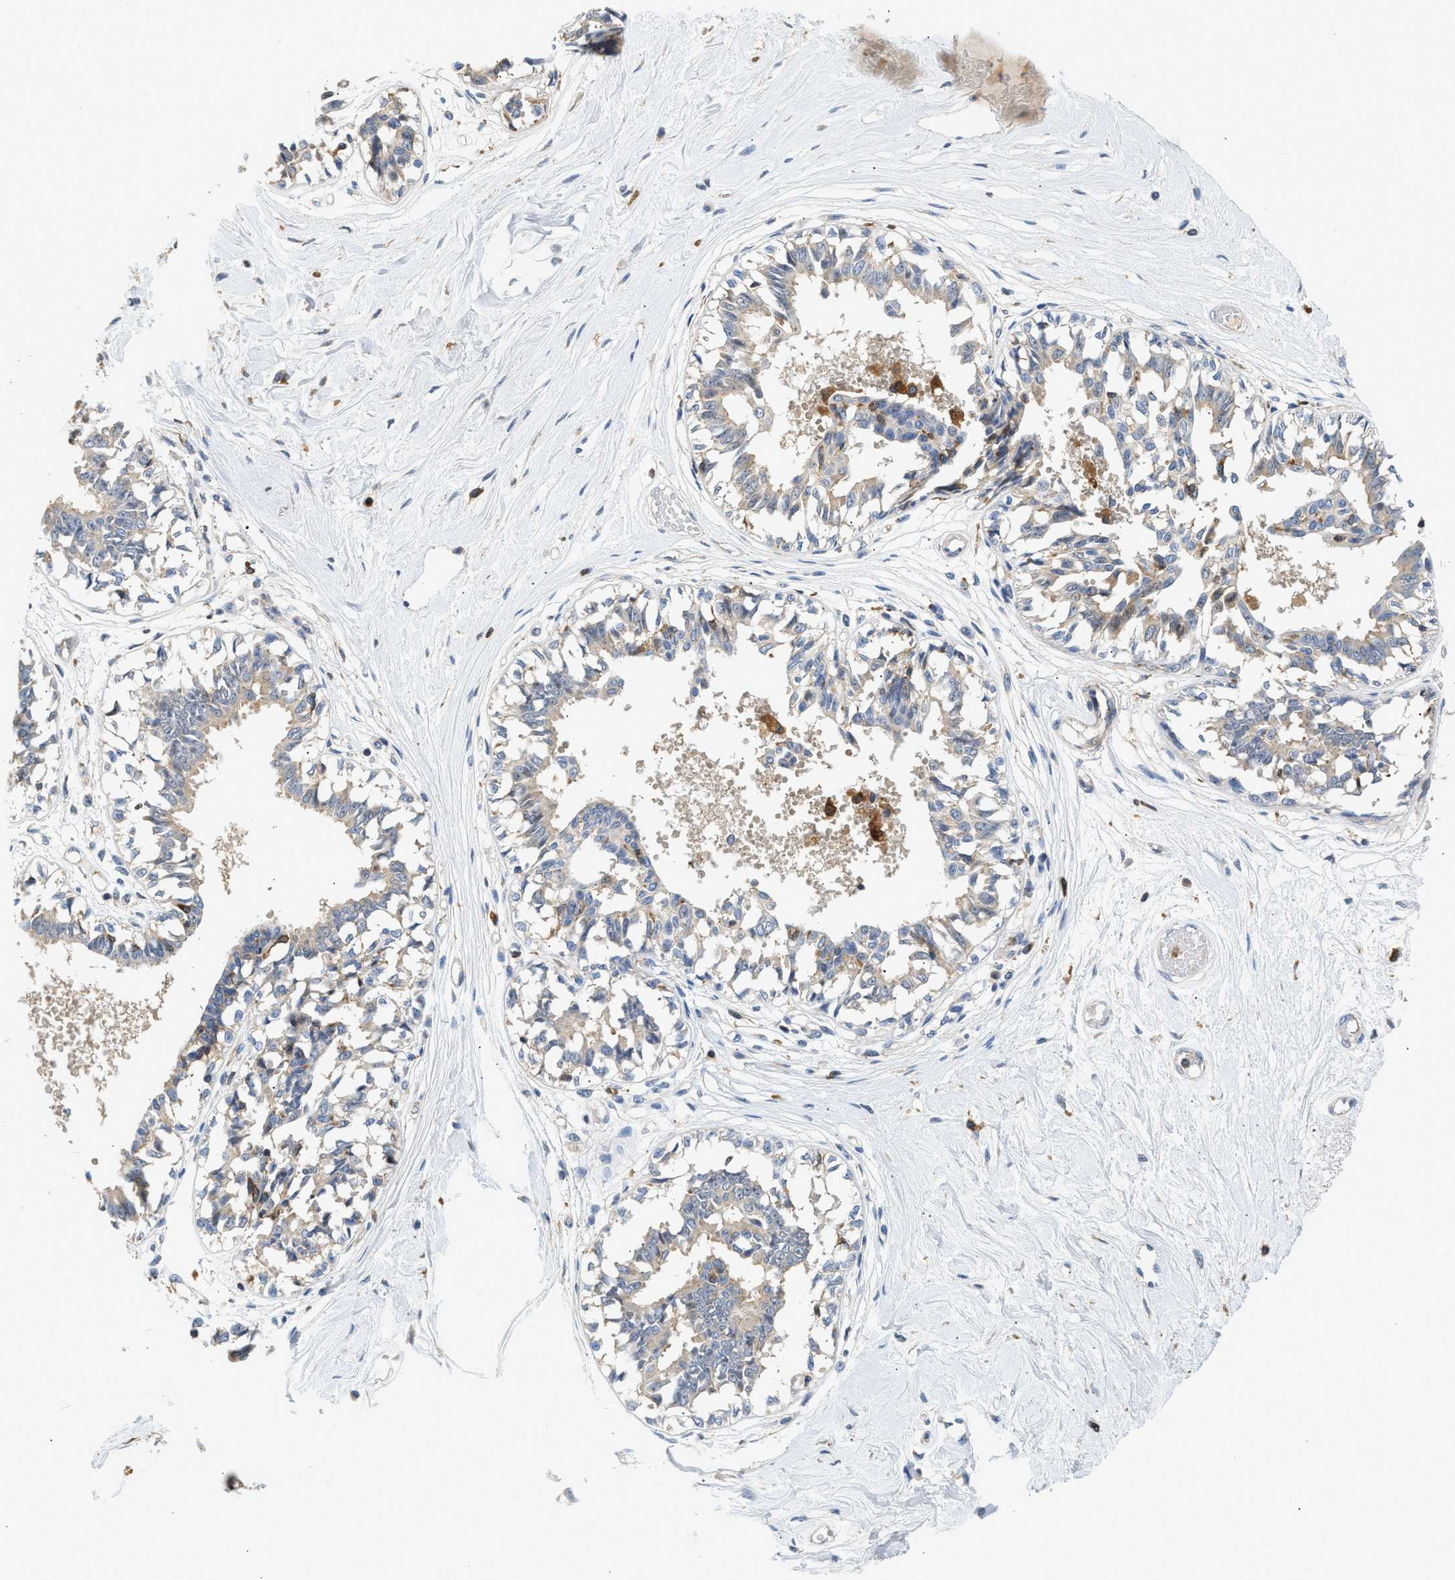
{"staining": {"intensity": "weak", "quantity": "25%-75%", "location": "cytoplasmic/membranous"}, "tissue": "breast", "cell_type": "Glandular cells", "image_type": "normal", "snomed": [{"axis": "morphology", "description": "Normal tissue, NOS"}, {"axis": "topography", "description": "Breast"}], "caption": "DAB (3,3'-diaminobenzidine) immunohistochemical staining of benign breast reveals weak cytoplasmic/membranous protein staining in about 25%-75% of glandular cells. The staining is performed using DAB (3,3'-diaminobenzidine) brown chromogen to label protein expression. The nuclei are counter-stained blue using hematoxylin.", "gene": "RAB31", "patient": {"sex": "female", "age": 45}}